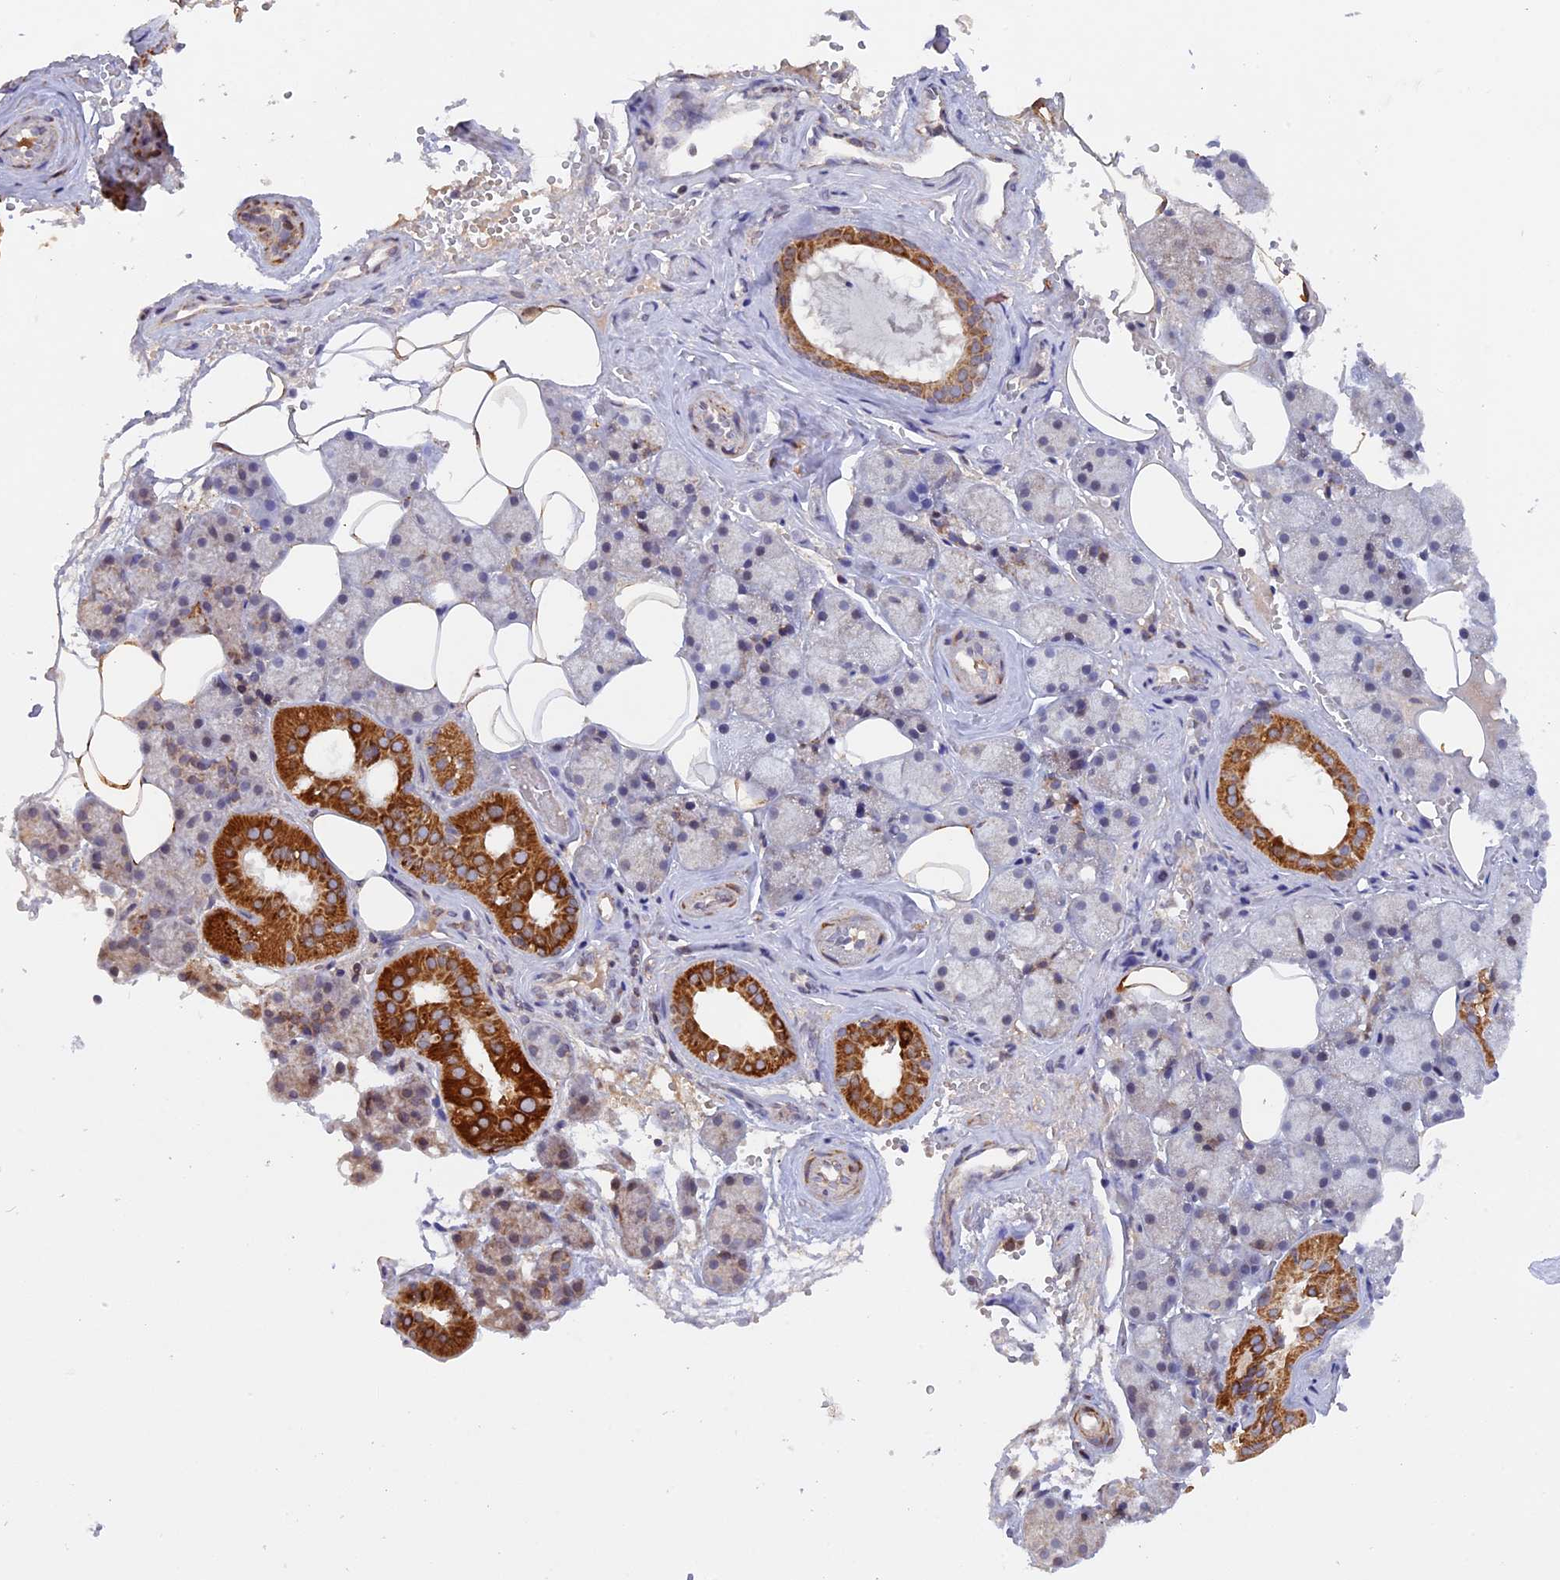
{"staining": {"intensity": "strong", "quantity": "<25%", "location": "cytoplasmic/membranous"}, "tissue": "salivary gland", "cell_type": "Glandular cells", "image_type": "normal", "snomed": [{"axis": "morphology", "description": "Normal tissue, NOS"}, {"axis": "topography", "description": "Salivary gland"}], "caption": "Glandular cells exhibit medium levels of strong cytoplasmic/membranous positivity in about <25% of cells in benign human salivary gland. (Brightfield microscopy of DAB IHC at high magnification).", "gene": "MPV17L", "patient": {"sex": "male", "age": 62}}